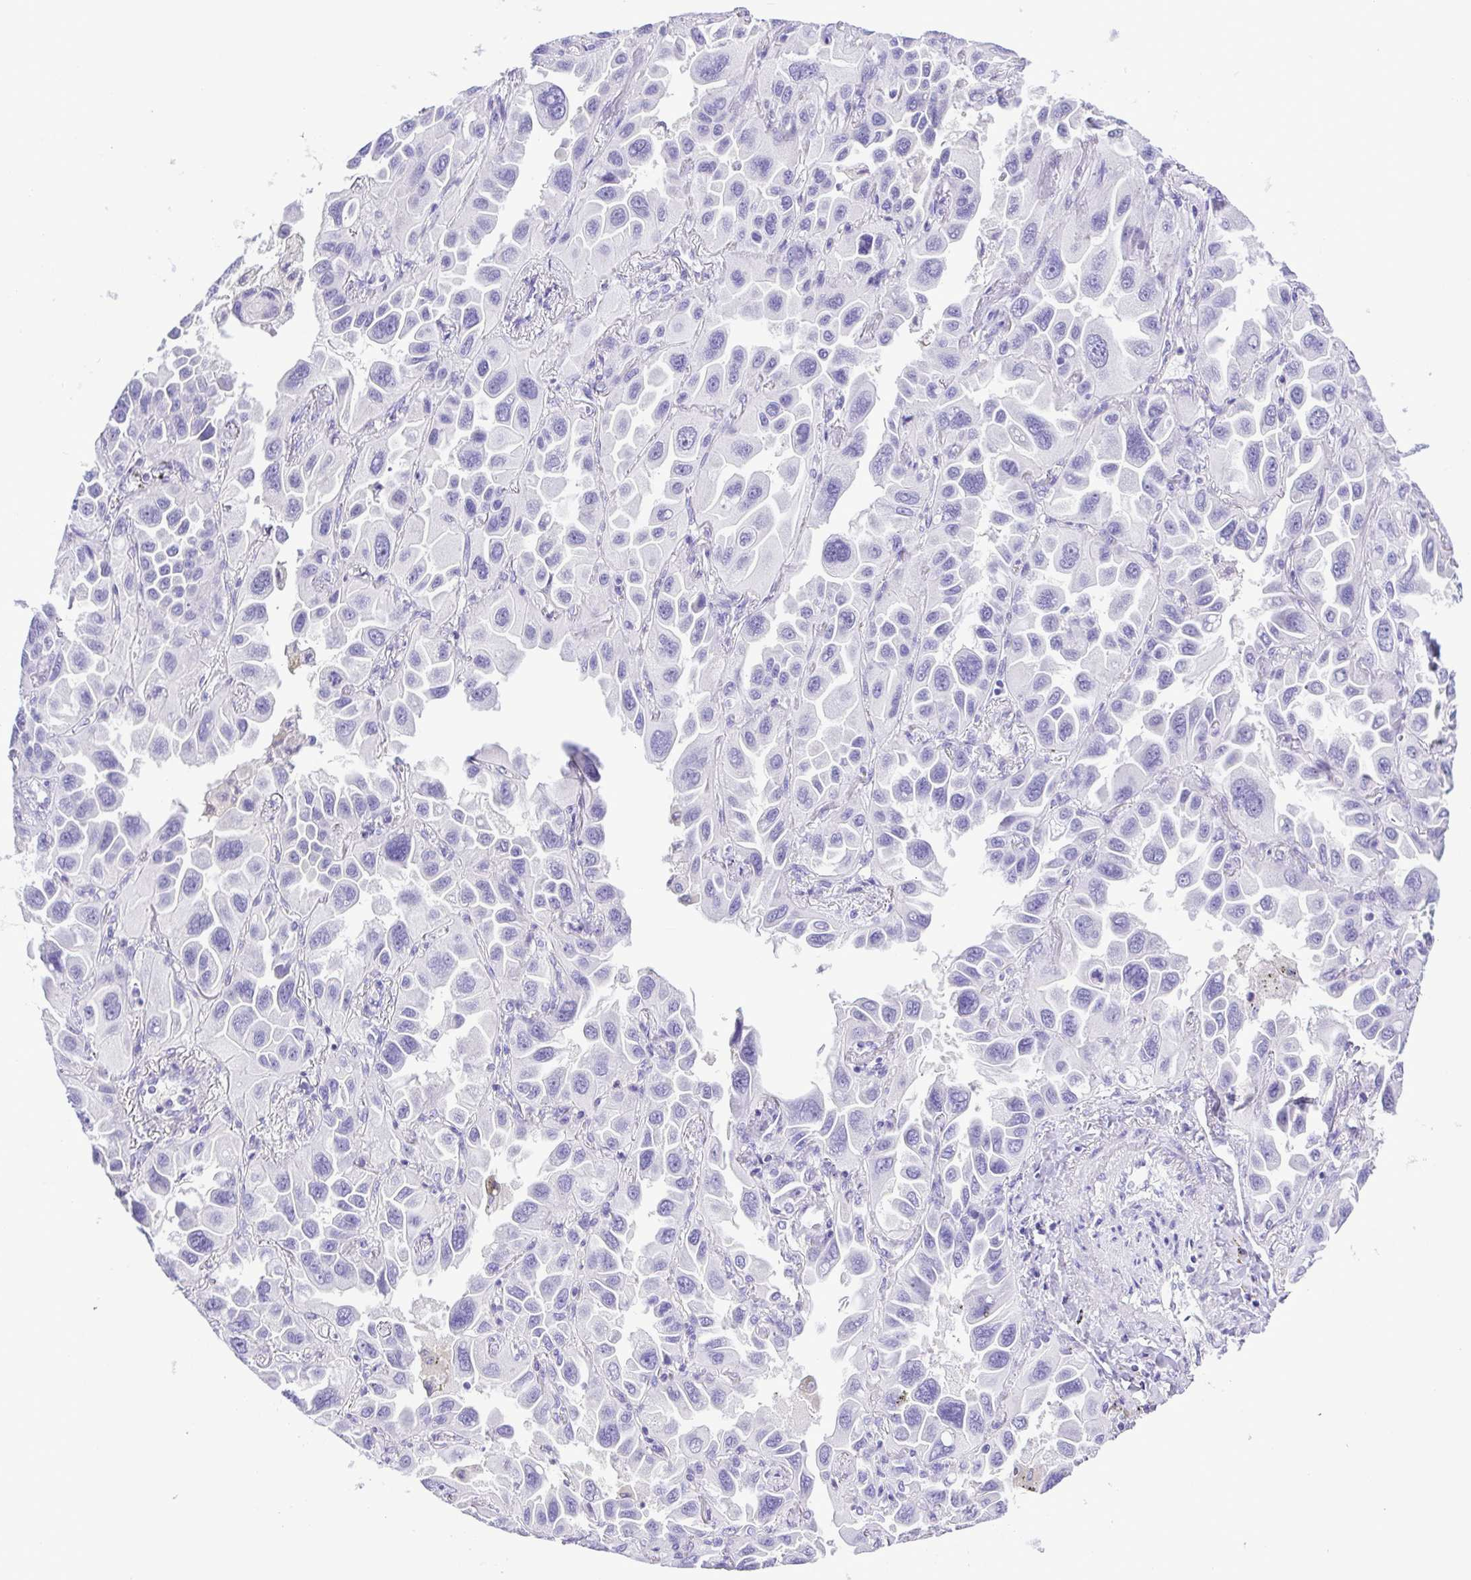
{"staining": {"intensity": "negative", "quantity": "none", "location": "none"}, "tissue": "lung cancer", "cell_type": "Tumor cells", "image_type": "cancer", "snomed": [{"axis": "morphology", "description": "Adenocarcinoma, NOS"}, {"axis": "topography", "description": "Lung"}], "caption": "A high-resolution photomicrograph shows immunohistochemistry (IHC) staining of adenocarcinoma (lung), which exhibits no significant positivity in tumor cells.", "gene": "SYT1", "patient": {"sex": "male", "age": 64}}